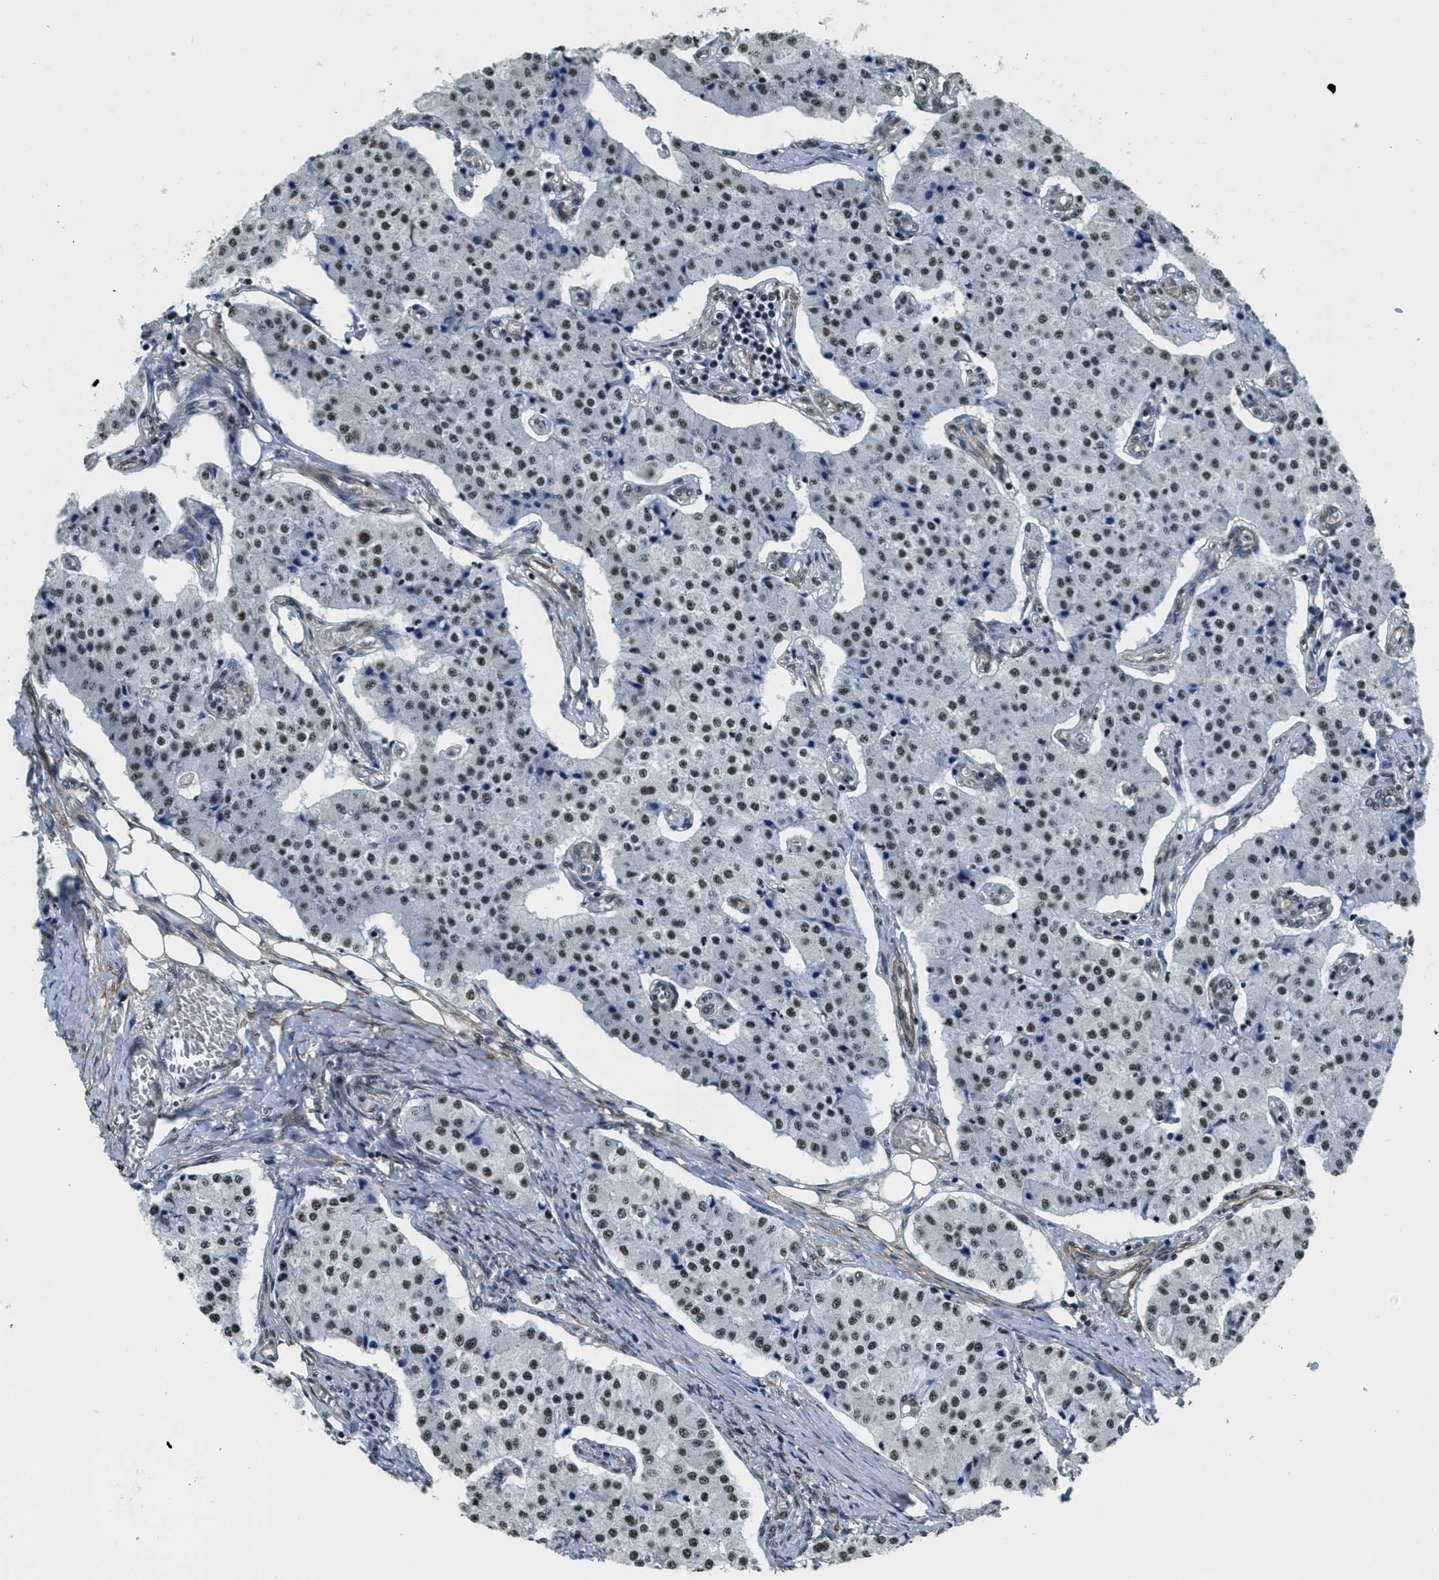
{"staining": {"intensity": "moderate", "quantity": ">75%", "location": "nuclear"}, "tissue": "carcinoid", "cell_type": "Tumor cells", "image_type": "cancer", "snomed": [{"axis": "morphology", "description": "Carcinoid, malignant, NOS"}, {"axis": "topography", "description": "Colon"}], "caption": "Immunohistochemical staining of human carcinoid displays medium levels of moderate nuclear protein expression in about >75% of tumor cells.", "gene": "CFAP36", "patient": {"sex": "female", "age": 52}}